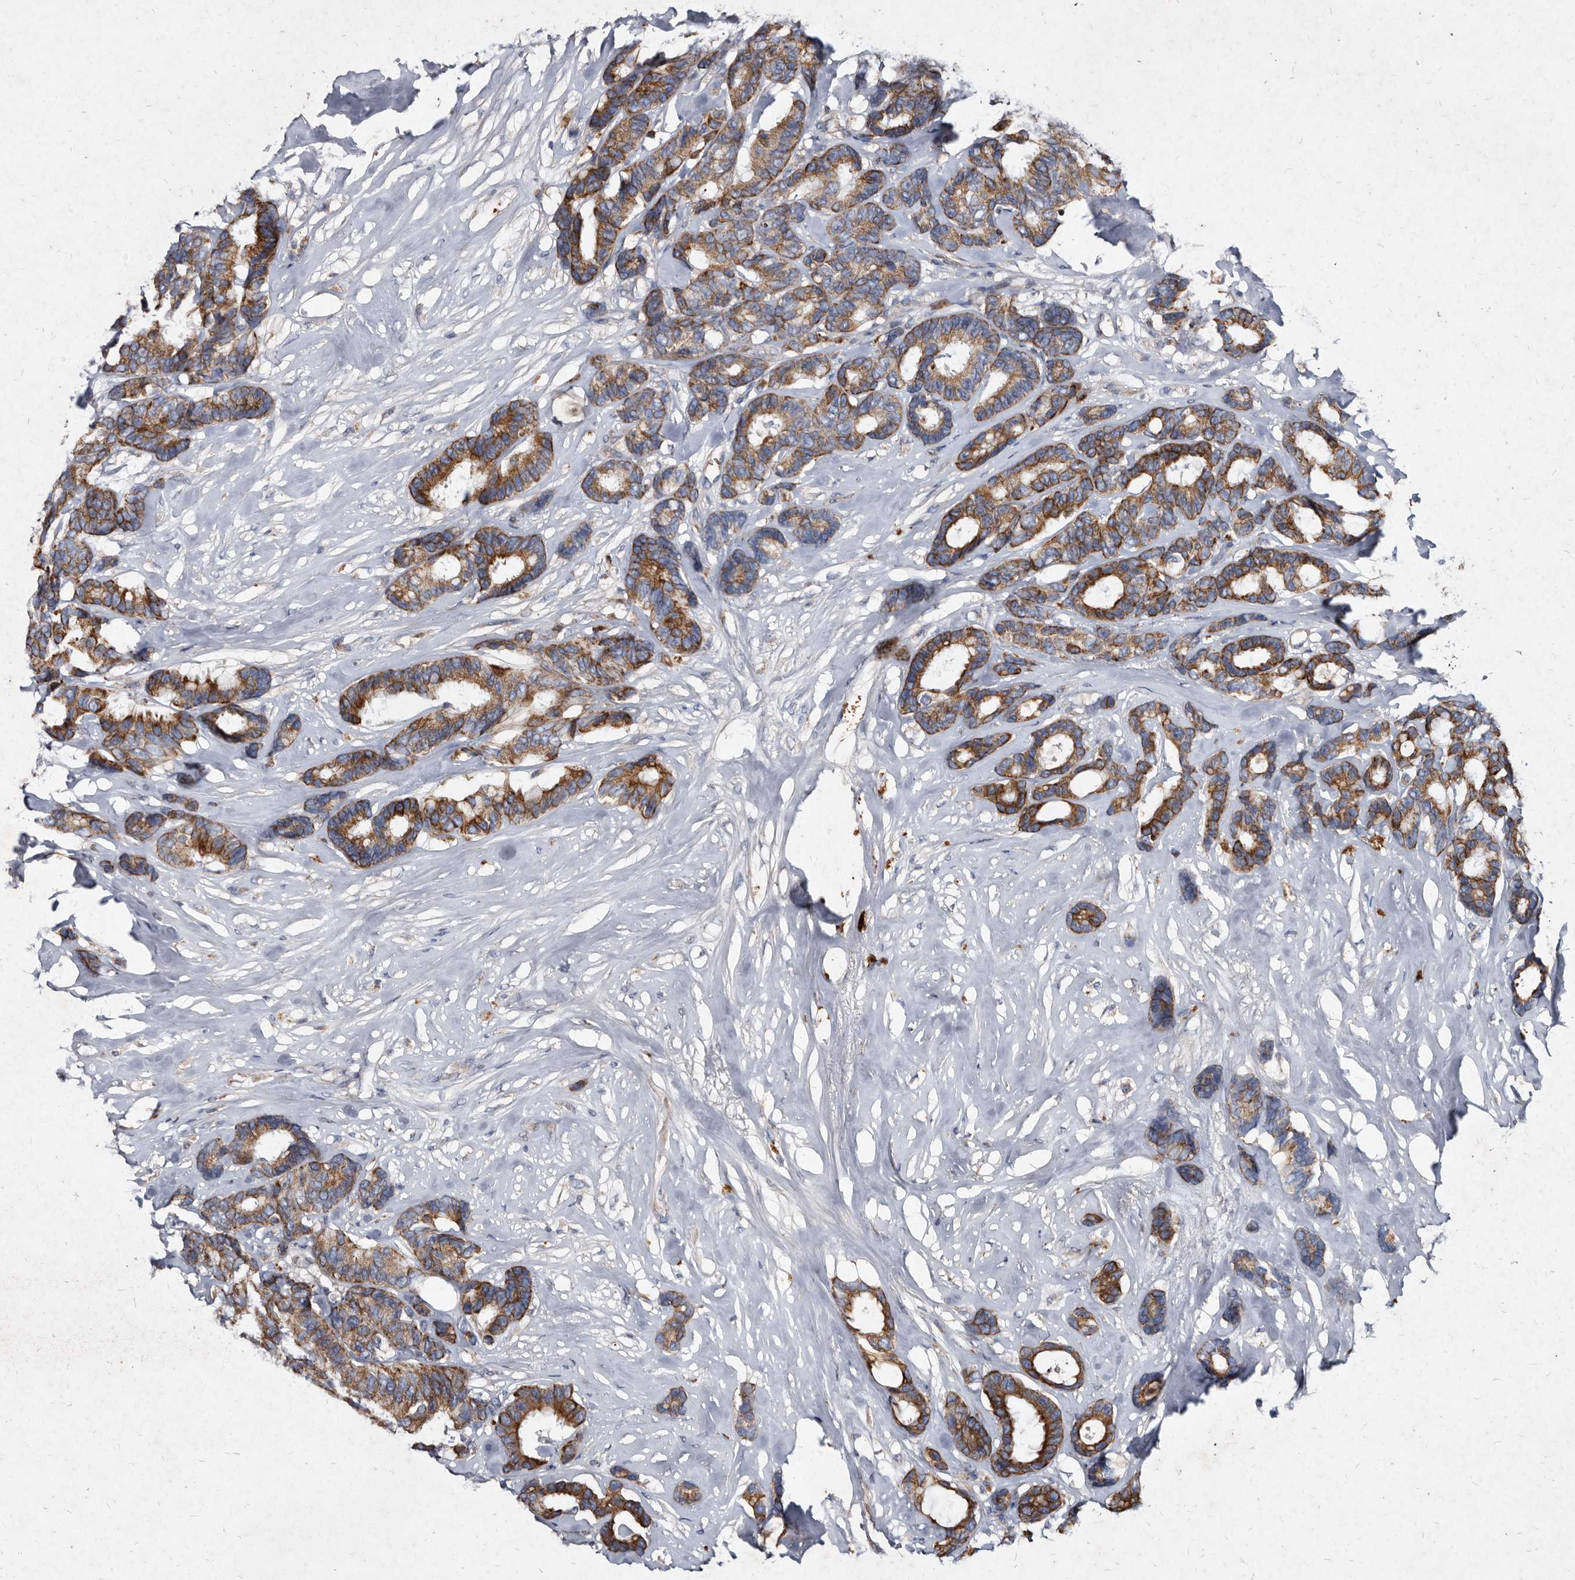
{"staining": {"intensity": "moderate", "quantity": ">75%", "location": "cytoplasmic/membranous"}, "tissue": "breast cancer", "cell_type": "Tumor cells", "image_type": "cancer", "snomed": [{"axis": "morphology", "description": "Duct carcinoma"}, {"axis": "topography", "description": "Breast"}], "caption": "Breast cancer tissue shows moderate cytoplasmic/membranous staining in approximately >75% of tumor cells (brown staining indicates protein expression, while blue staining denotes nuclei).", "gene": "YPEL3", "patient": {"sex": "female", "age": 87}}